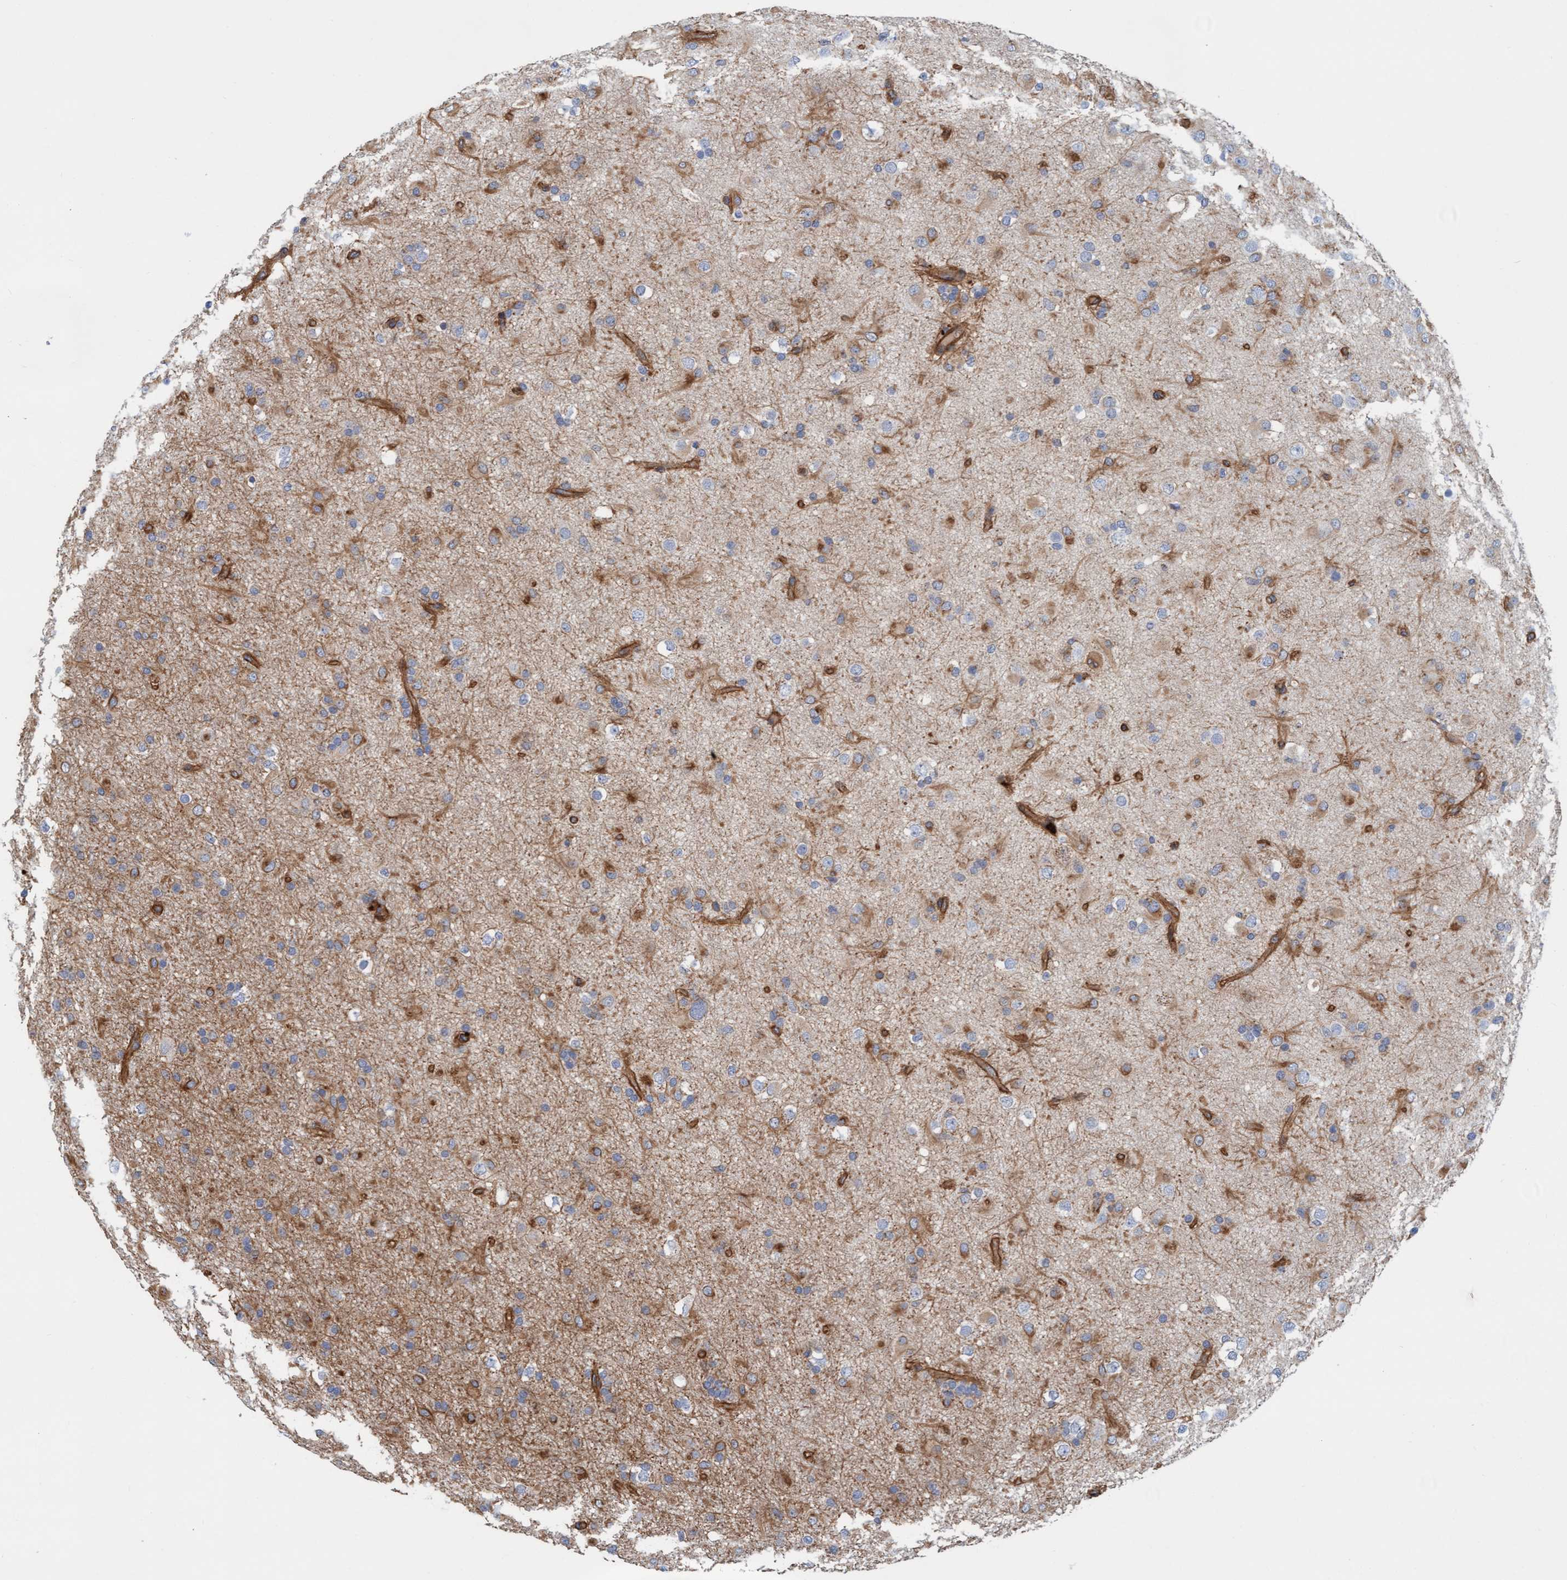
{"staining": {"intensity": "moderate", "quantity": "<25%", "location": "cytoplasmic/membranous"}, "tissue": "glioma", "cell_type": "Tumor cells", "image_type": "cancer", "snomed": [{"axis": "morphology", "description": "Glioma, malignant, Low grade"}, {"axis": "topography", "description": "Brain"}], "caption": "Immunohistochemistry of human malignant glioma (low-grade) exhibits low levels of moderate cytoplasmic/membranous expression in approximately <25% of tumor cells.", "gene": "STXBP4", "patient": {"sex": "male", "age": 65}}